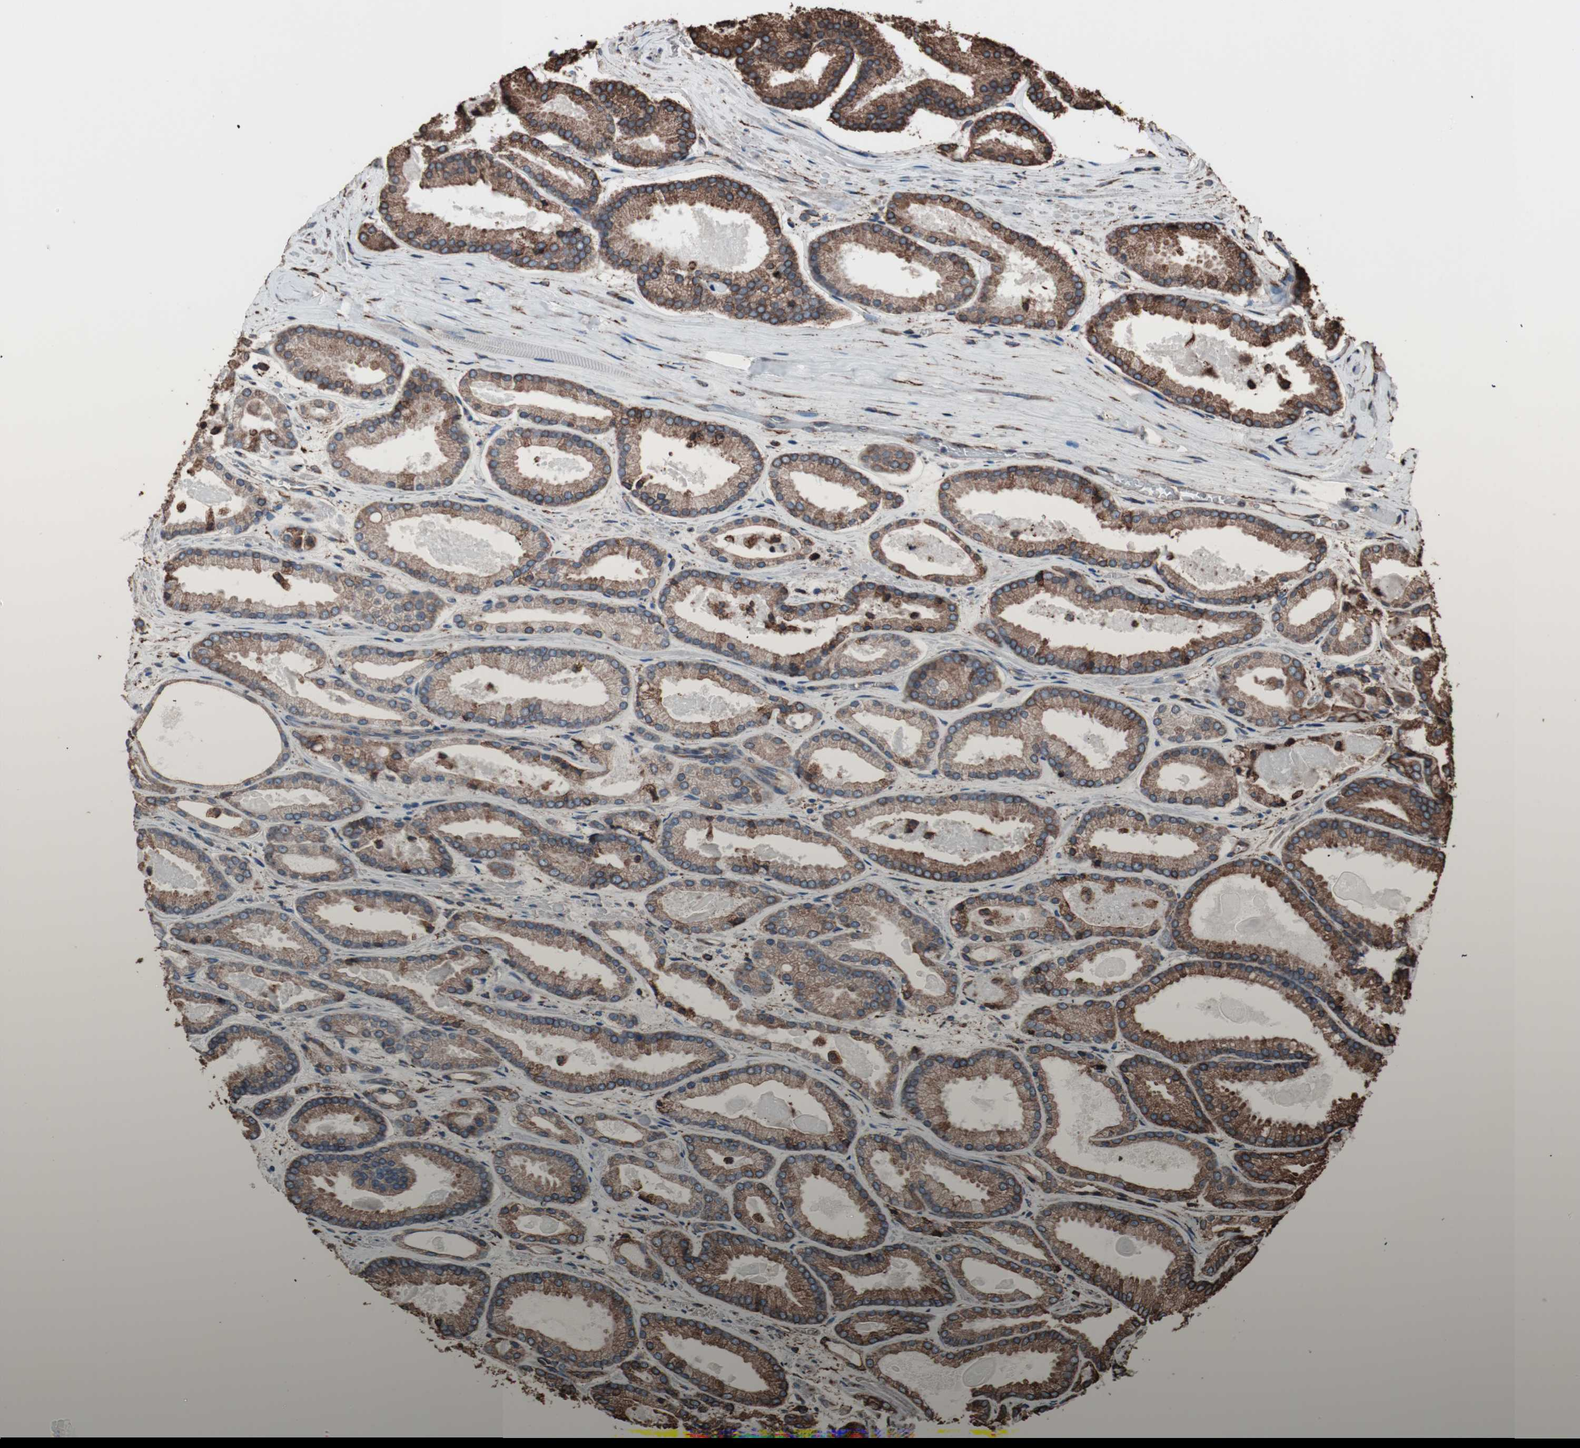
{"staining": {"intensity": "strong", "quantity": ">75%", "location": "cytoplasmic/membranous"}, "tissue": "prostate cancer", "cell_type": "Tumor cells", "image_type": "cancer", "snomed": [{"axis": "morphology", "description": "Adenocarcinoma, Low grade"}, {"axis": "topography", "description": "Prostate"}], "caption": "A high amount of strong cytoplasmic/membranous expression is seen in about >75% of tumor cells in low-grade adenocarcinoma (prostate) tissue.", "gene": "HSP90B1", "patient": {"sex": "male", "age": 59}}